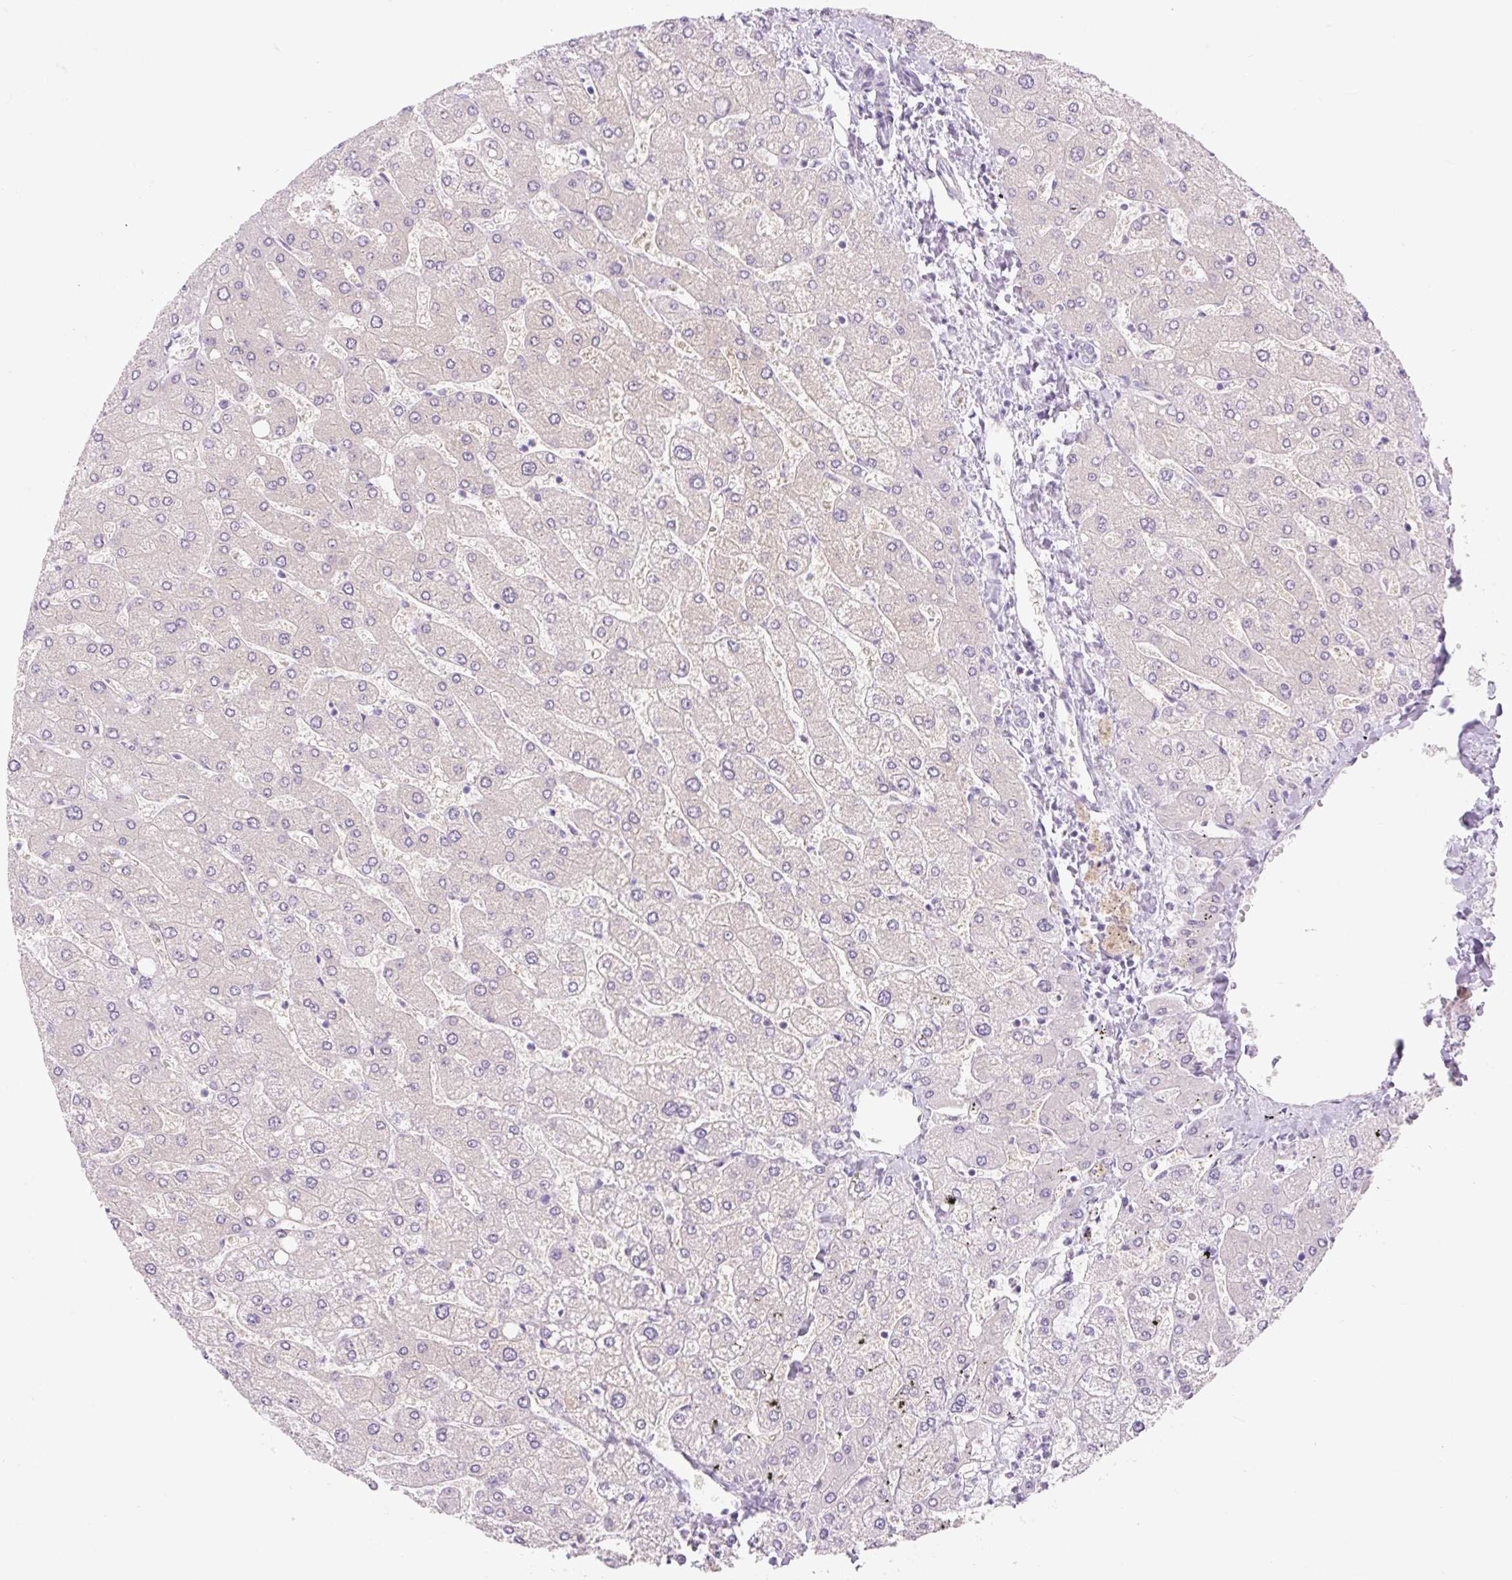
{"staining": {"intensity": "negative", "quantity": "none", "location": "none"}, "tissue": "liver", "cell_type": "Cholangiocytes", "image_type": "normal", "snomed": [{"axis": "morphology", "description": "Normal tissue, NOS"}, {"axis": "topography", "description": "Liver"}], "caption": "The histopathology image displays no staining of cholangiocytes in unremarkable liver.", "gene": "FOCAD", "patient": {"sex": "male", "age": 55}}